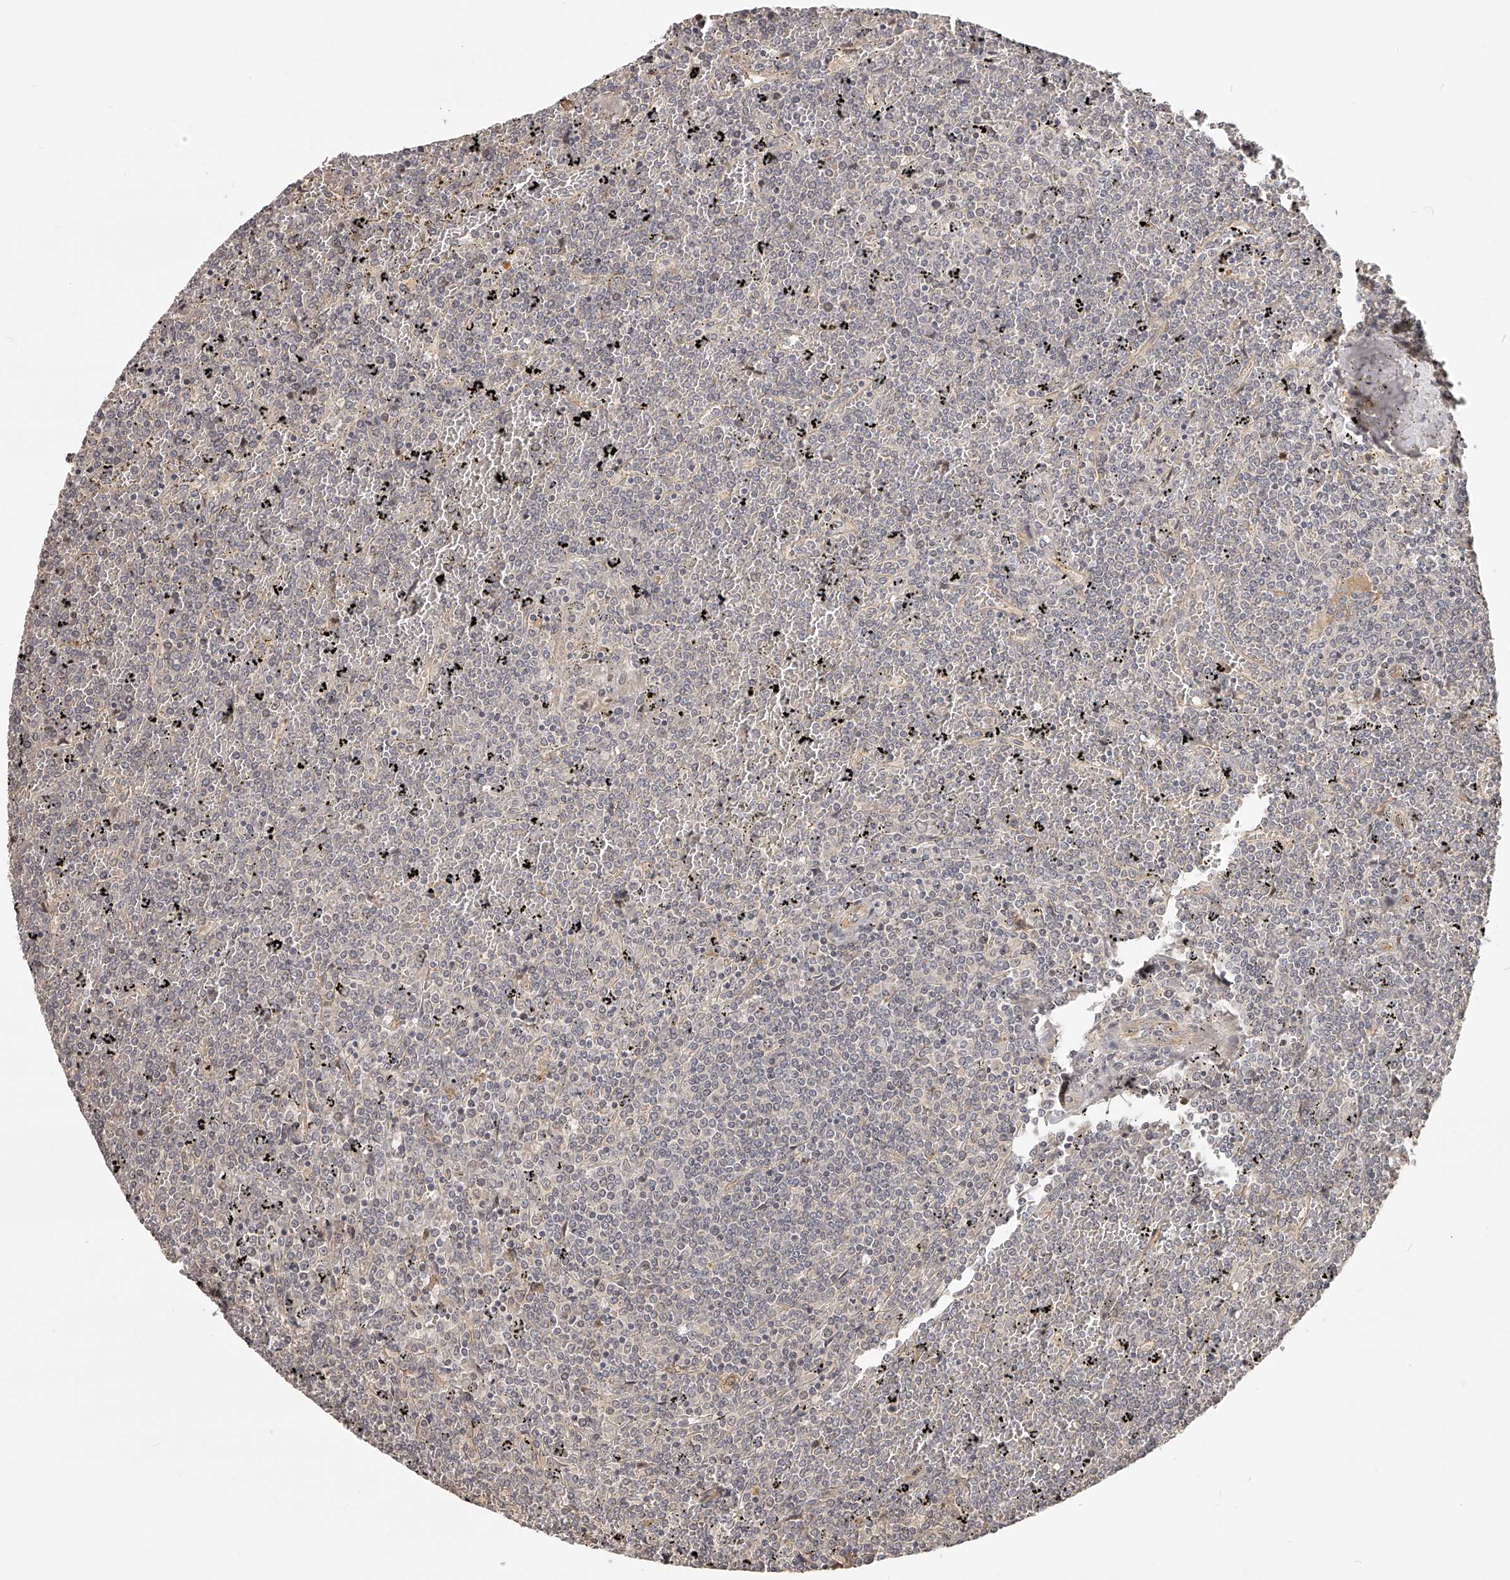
{"staining": {"intensity": "negative", "quantity": "none", "location": "none"}, "tissue": "lymphoma", "cell_type": "Tumor cells", "image_type": "cancer", "snomed": [{"axis": "morphology", "description": "Malignant lymphoma, non-Hodgkin's type, Low grade"}, {"axis": "topography", "description": "Spleen"}], "caption": "Immunohistochemical staining of lymphoma exhibits no significant expression in tumor cells.", "gene": "ZNF582", "patient": {"sex": "female", "age": 19}}